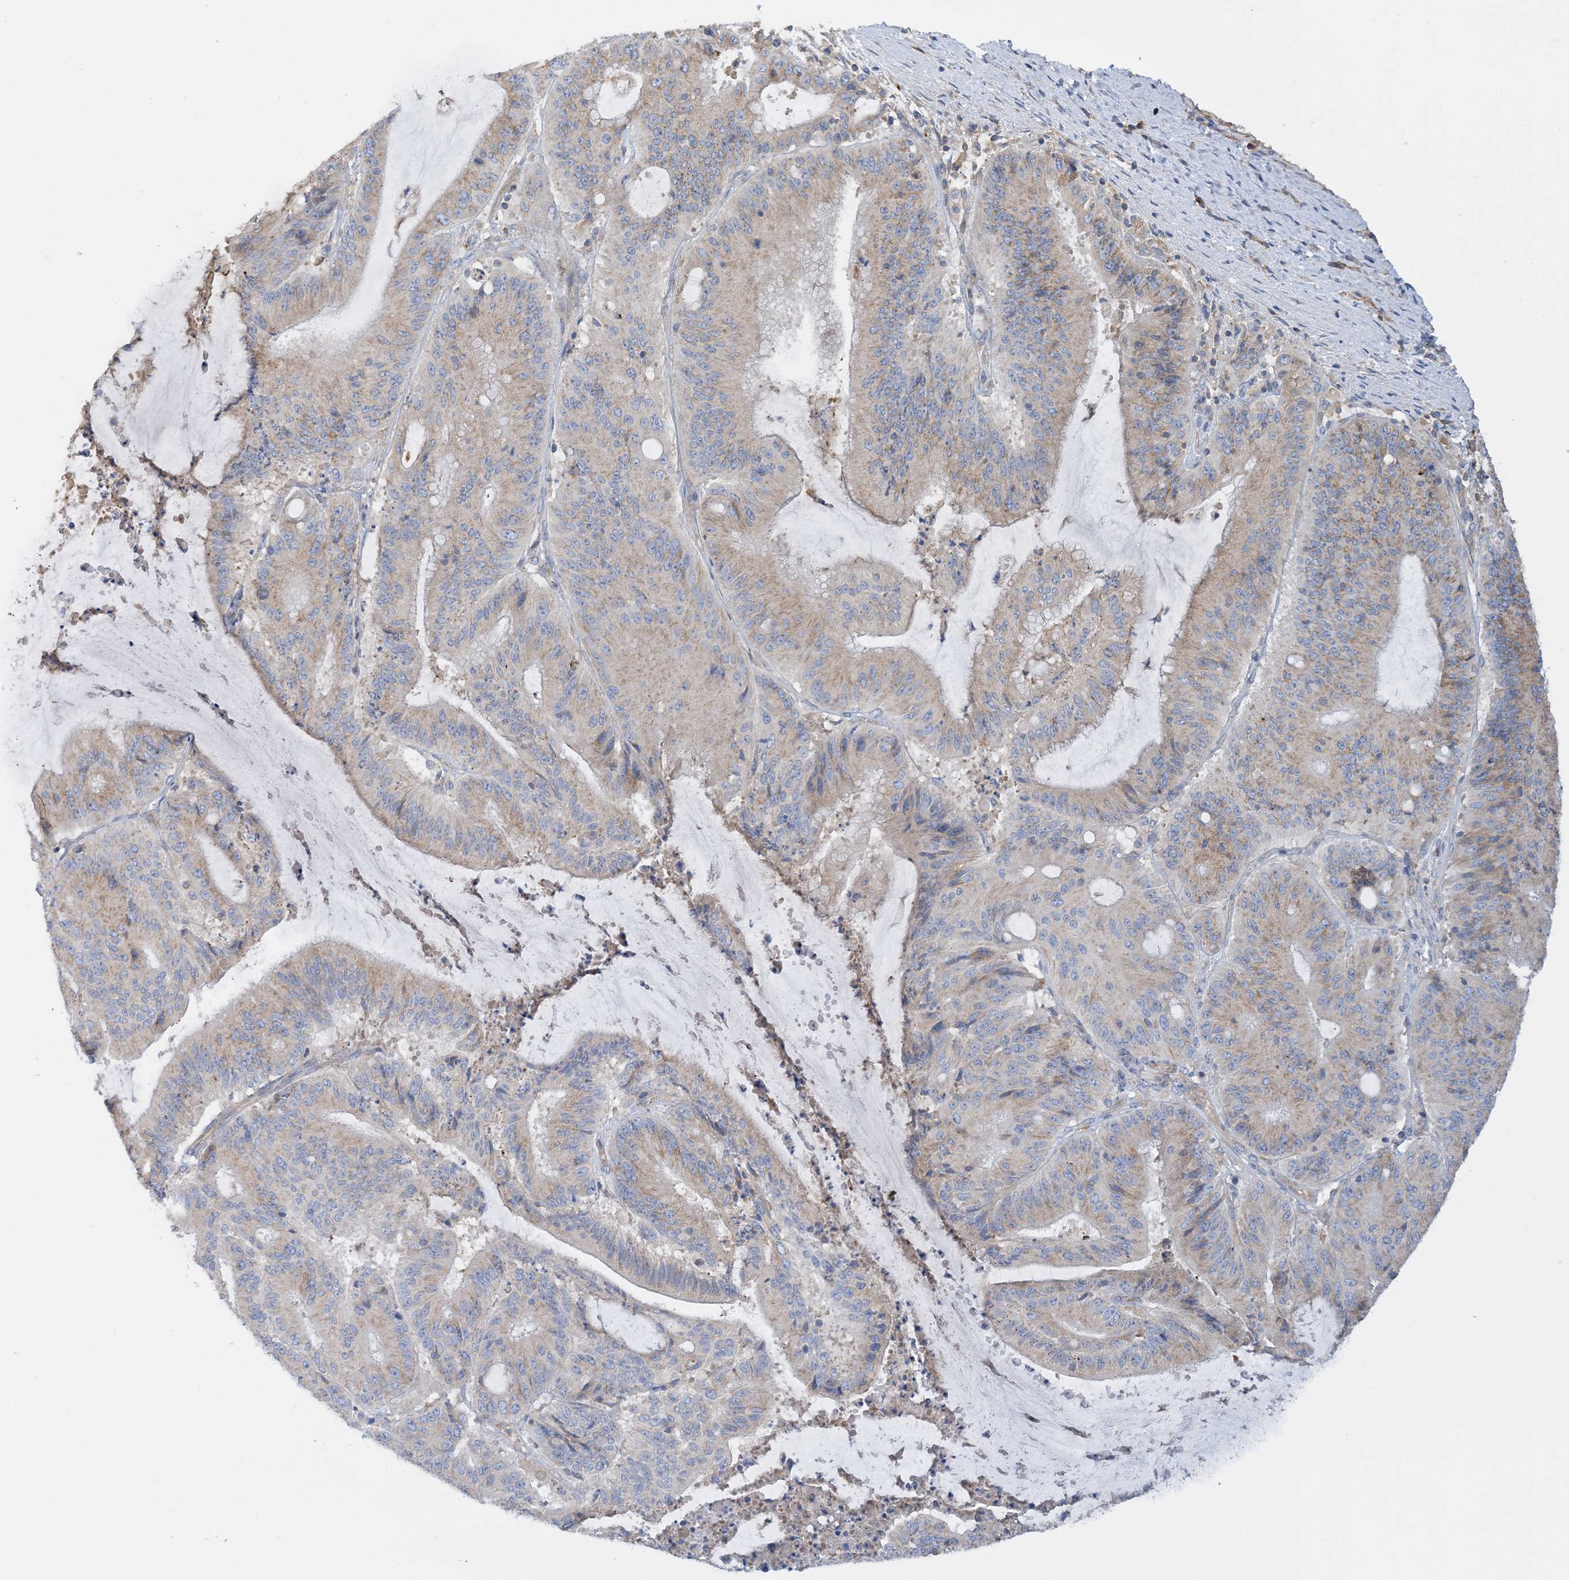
{"staining": {"intensity": "weak", "quantity": "25%-75%", "location": "cytoplasmic/membranous"}, "tissue": "liver cancer", "cell_type": "Tumor cells", "image_type": "cancer", "snomed": [{"axis": "morphology", "description": "Normal tissue, NOS"}, {"axis": "morphology", "description": "Cholangiocarcinoma"}, {"axis": "topography", "description": "Liver"}, {"axis": "topography", "description": "Peripheral nerve tissue"}], "caption": "Brown immunohistochemical staining in cholangiocarcinoma (liver) displays weak cytoplasmic/membranous staining in about 25%-75% of tumor cells.", "gene": "CALHM5", "patient": {"sex": "female", "age": 73}}